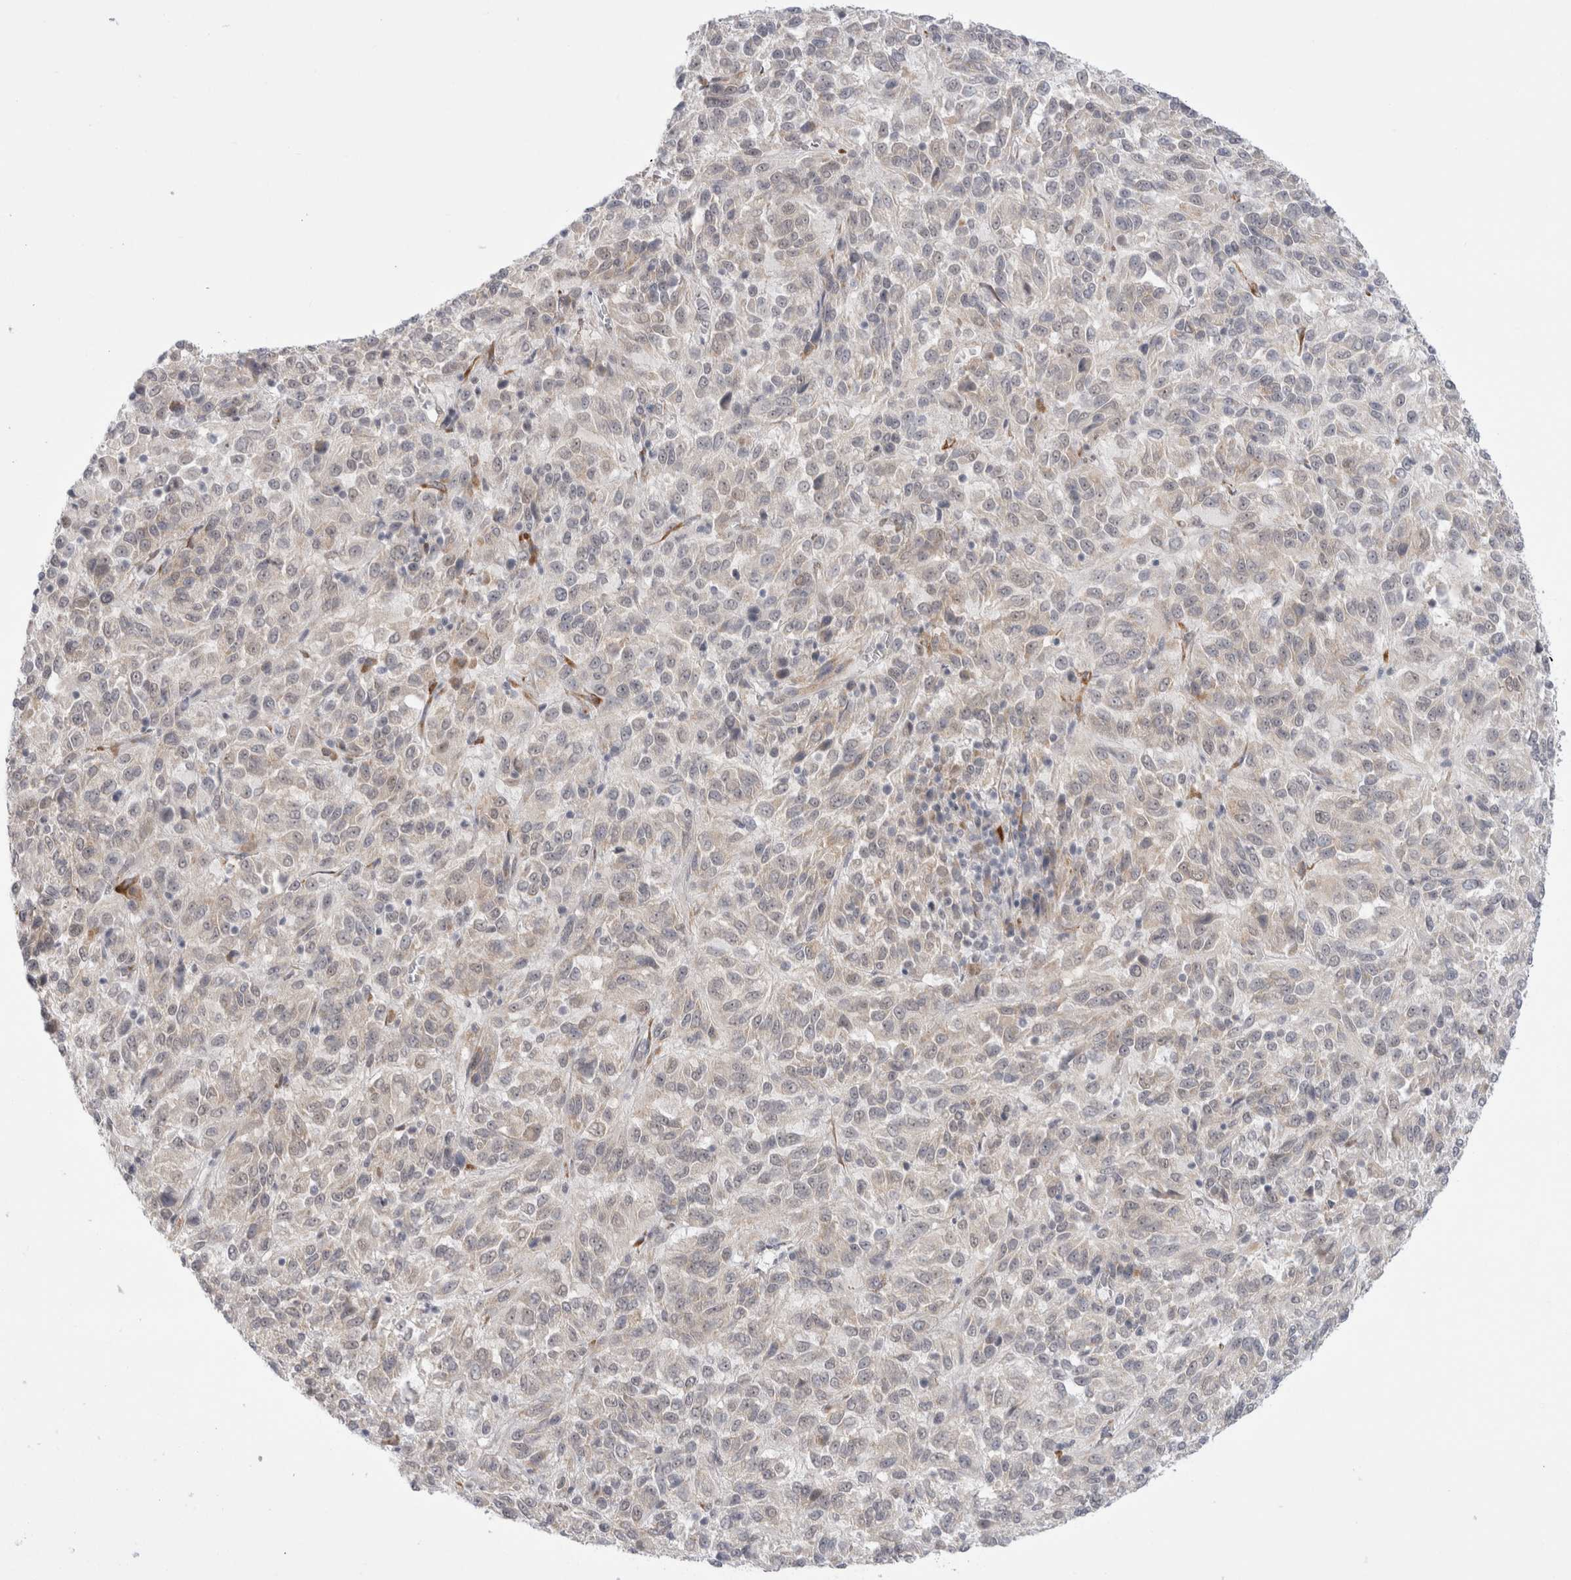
{"staining": {"intensity": "negative", "quantity": "none", "location": "none"}, "tissue": "melanoma", "cell_type": "Tumor cells", "image_type": "cancer", "snomed": [{"axis": "morphology", "description": "Malignant melanoma, Metastatic site"}, {"axis": "topography", "description": "Lung"}], "caption": "Tumor cells are negative for protein expression in human malignant melanoma (metastatic site). (DAB immunohistochemistry with hematoxylin counter stain).", "gene": "TRMT1L", "patient": {"sex": "male", "age": 64}}